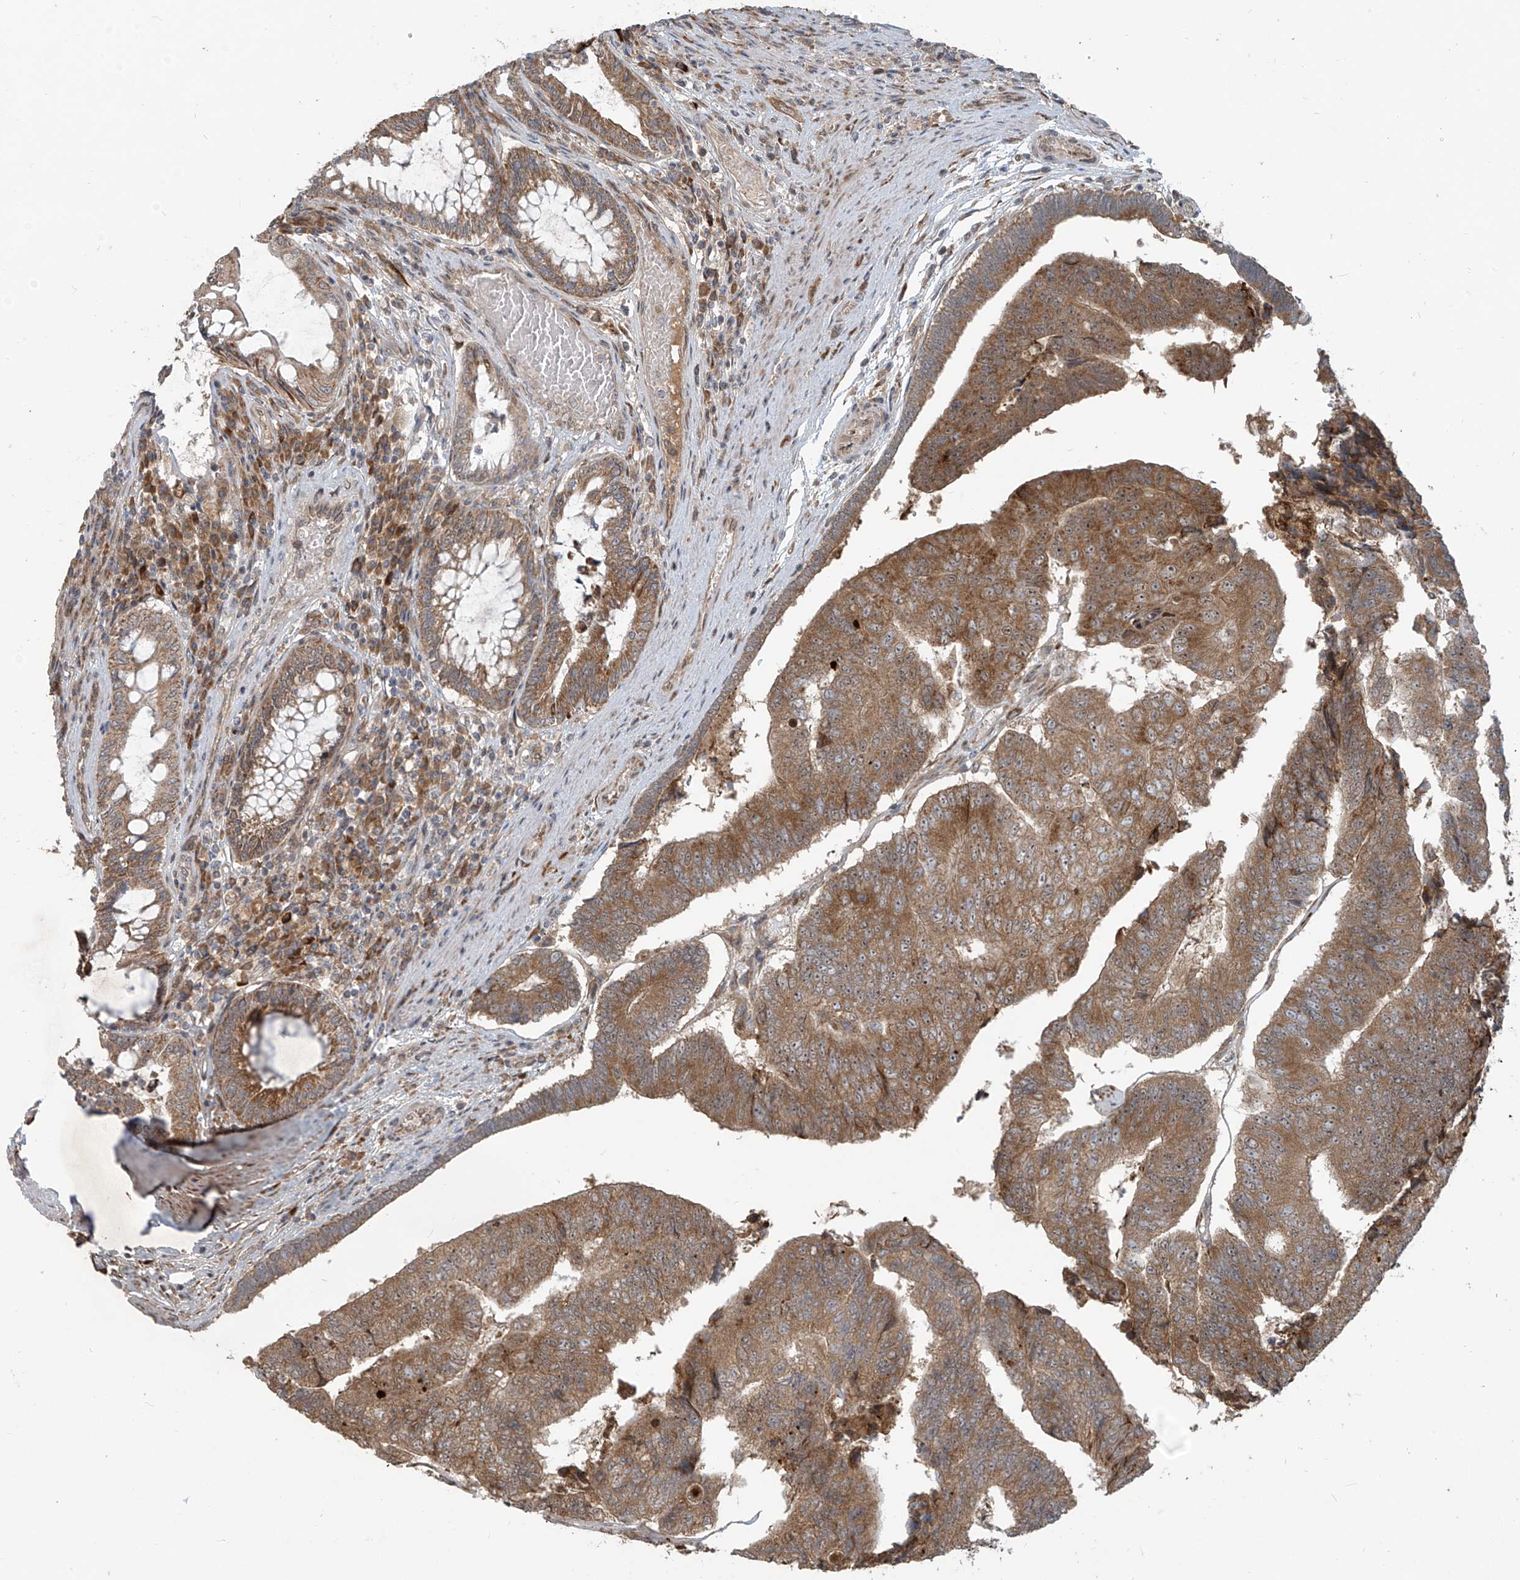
{"staining": {"intensity": "moderate", "quantity": ">75%", "location": "cytoplasmic/membranous"}, "tissue": "colorectal cancer", "cell_type": "Tumor cells", "image_type": "cancer", "snomed": [{"axis": "morphology", "description": "Adenocarcinoma, NOS"}, {"axis": "topography", "description": "Colon"}], "caption": "This is an image of immunohistochemistry staining of colorectal cancer, which shows moderate staining in the cytoplasmic/membranous of tumor cells.", "gene": "KATNIP", "patient": {"sex": "female", "age": 67}}